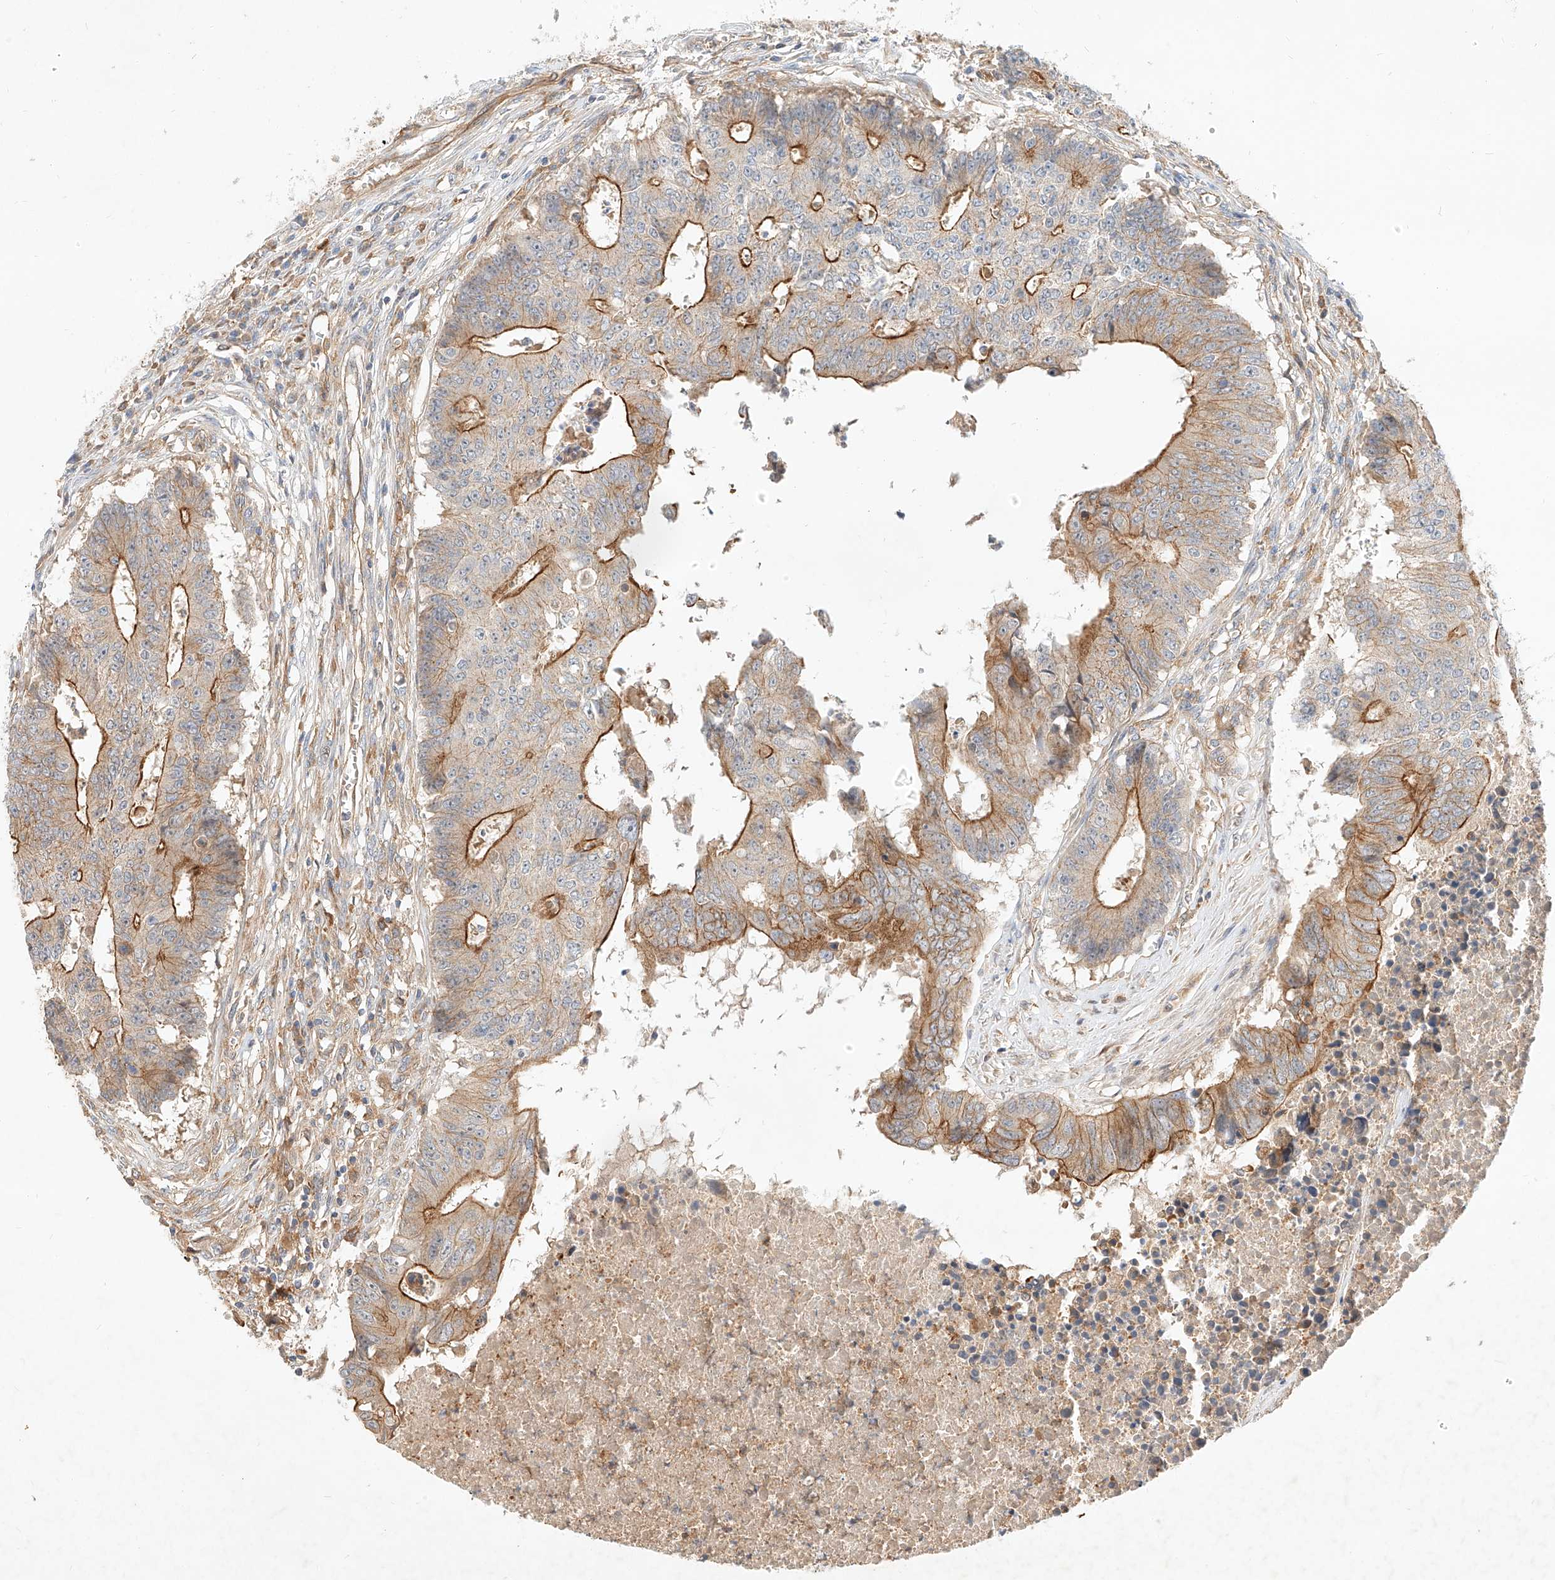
{"staining": {"intensity": "moderate", "quantity": "25%-75%", "location": "cytoplasmic/membranous"}, "tissue": "colorectal cancer", "cell_type": "Tumor cells", "image_type": "cancer", "snomed": [{"axis": "morphology", "description": "Adenocarcinoma, NOS"}, {"axis": "topography", "description": "Colon"}], "caption": "Moderate cytoplasmic/membranous staining is appreciated in approximately 25%-75% of tumor cells in adenocarcinoma (colorectal). The staining is performed using DAB brown chromogen to label protein expression. The nuclei are counter-stained blue using hematoxylin.", "gene": "NFAM1", "patient": {"sex": "male", "age": 87}}